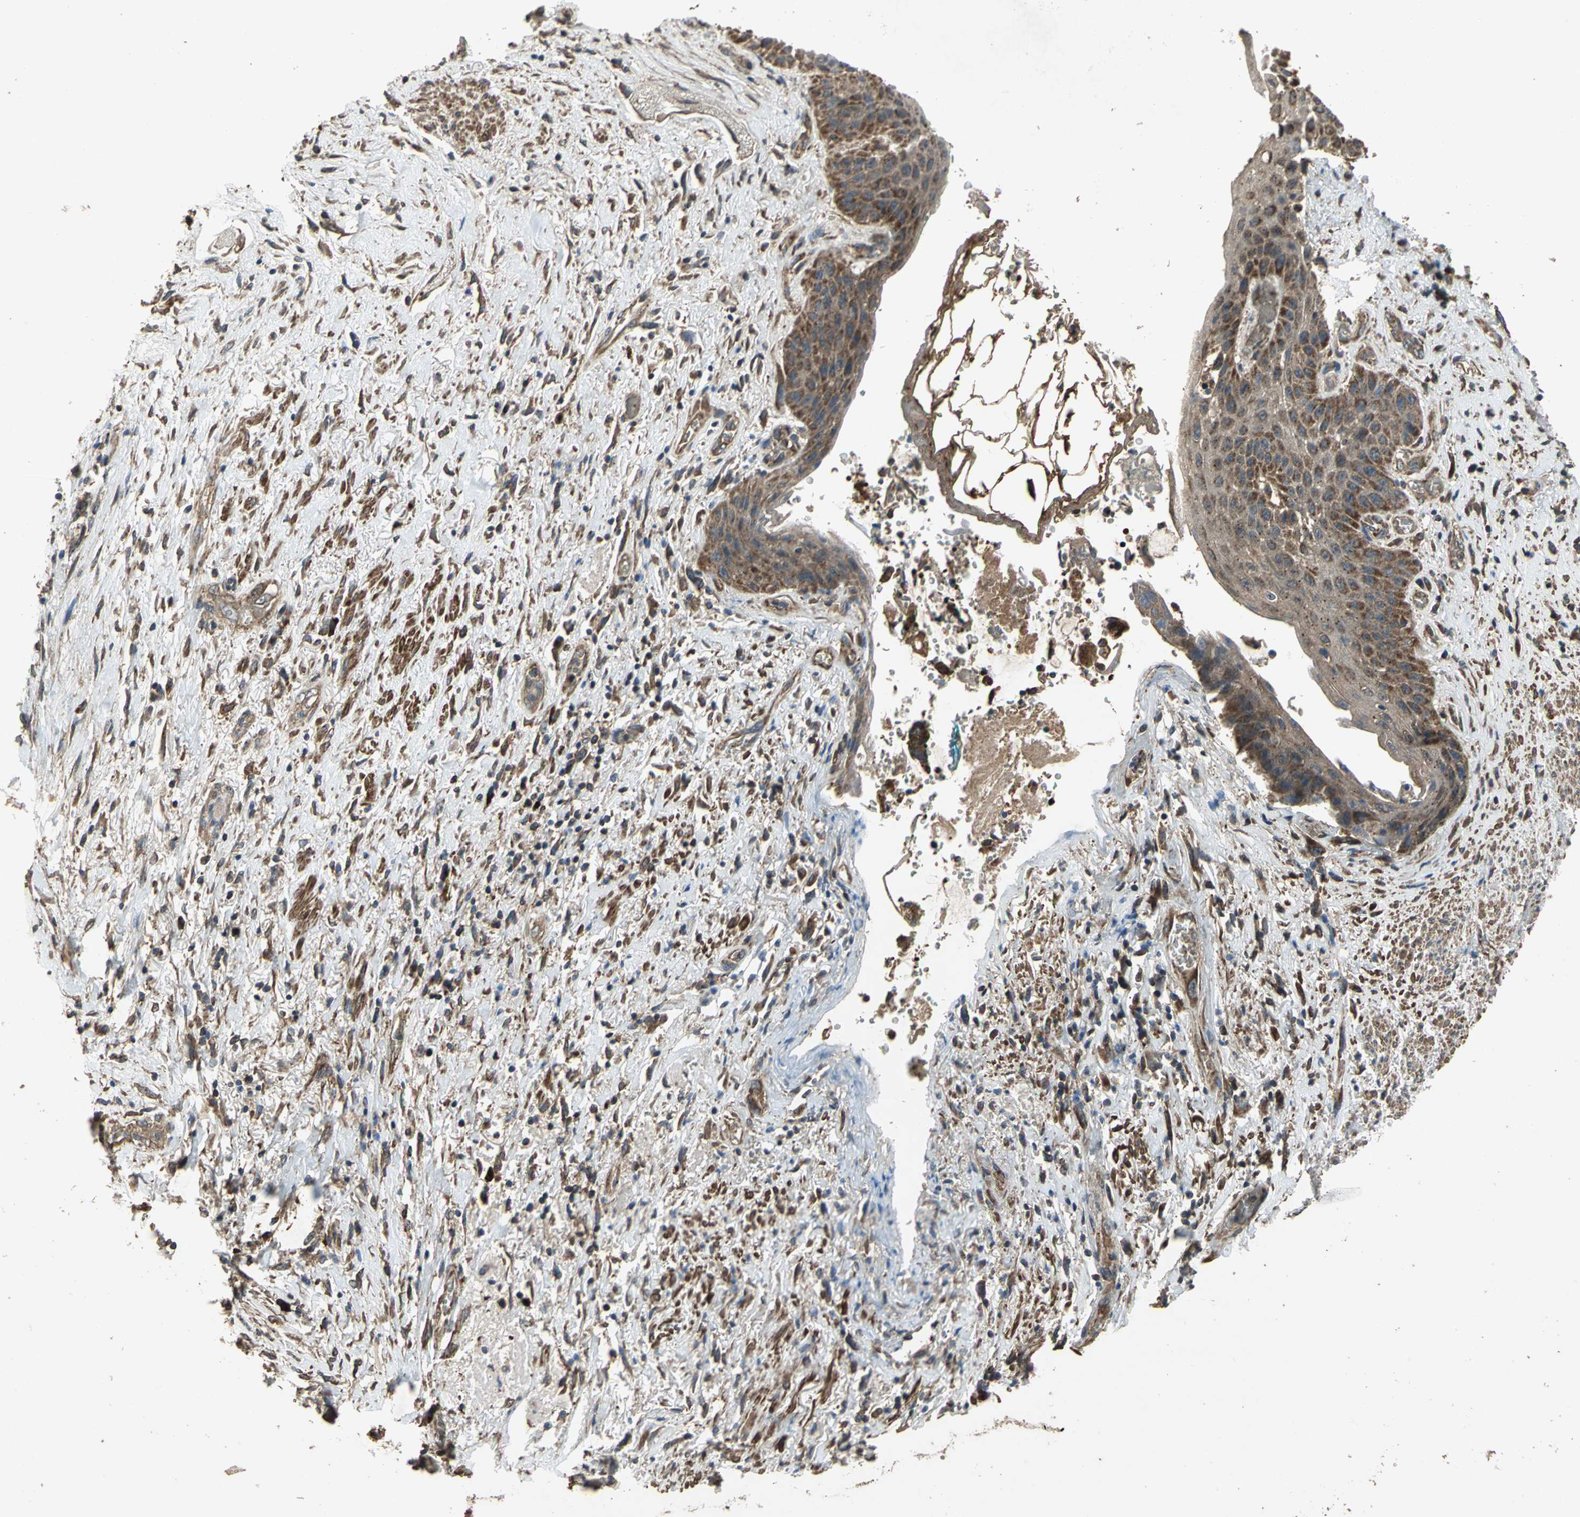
{"staining": {"intensity": "strong", "quantity": ">75%", "location": "cytoplasmic/membranous"}, "tissue": "skin", "cell_type": "Epidermal cells", "image_type": "normal", "snomed": [{"axis": "morphology", "description": "Normal tissue, NOS"}, {"axis": "topography", "description": "Anal"}], "caption": "IHC image of normal human skin stained for a protein (brown), which shows high levels of strong cytoplasmic/membranous staining in about >75% of epidermal cells.", "gene": "POLRMT", "patient": {"sex": "female", "age": 46}}